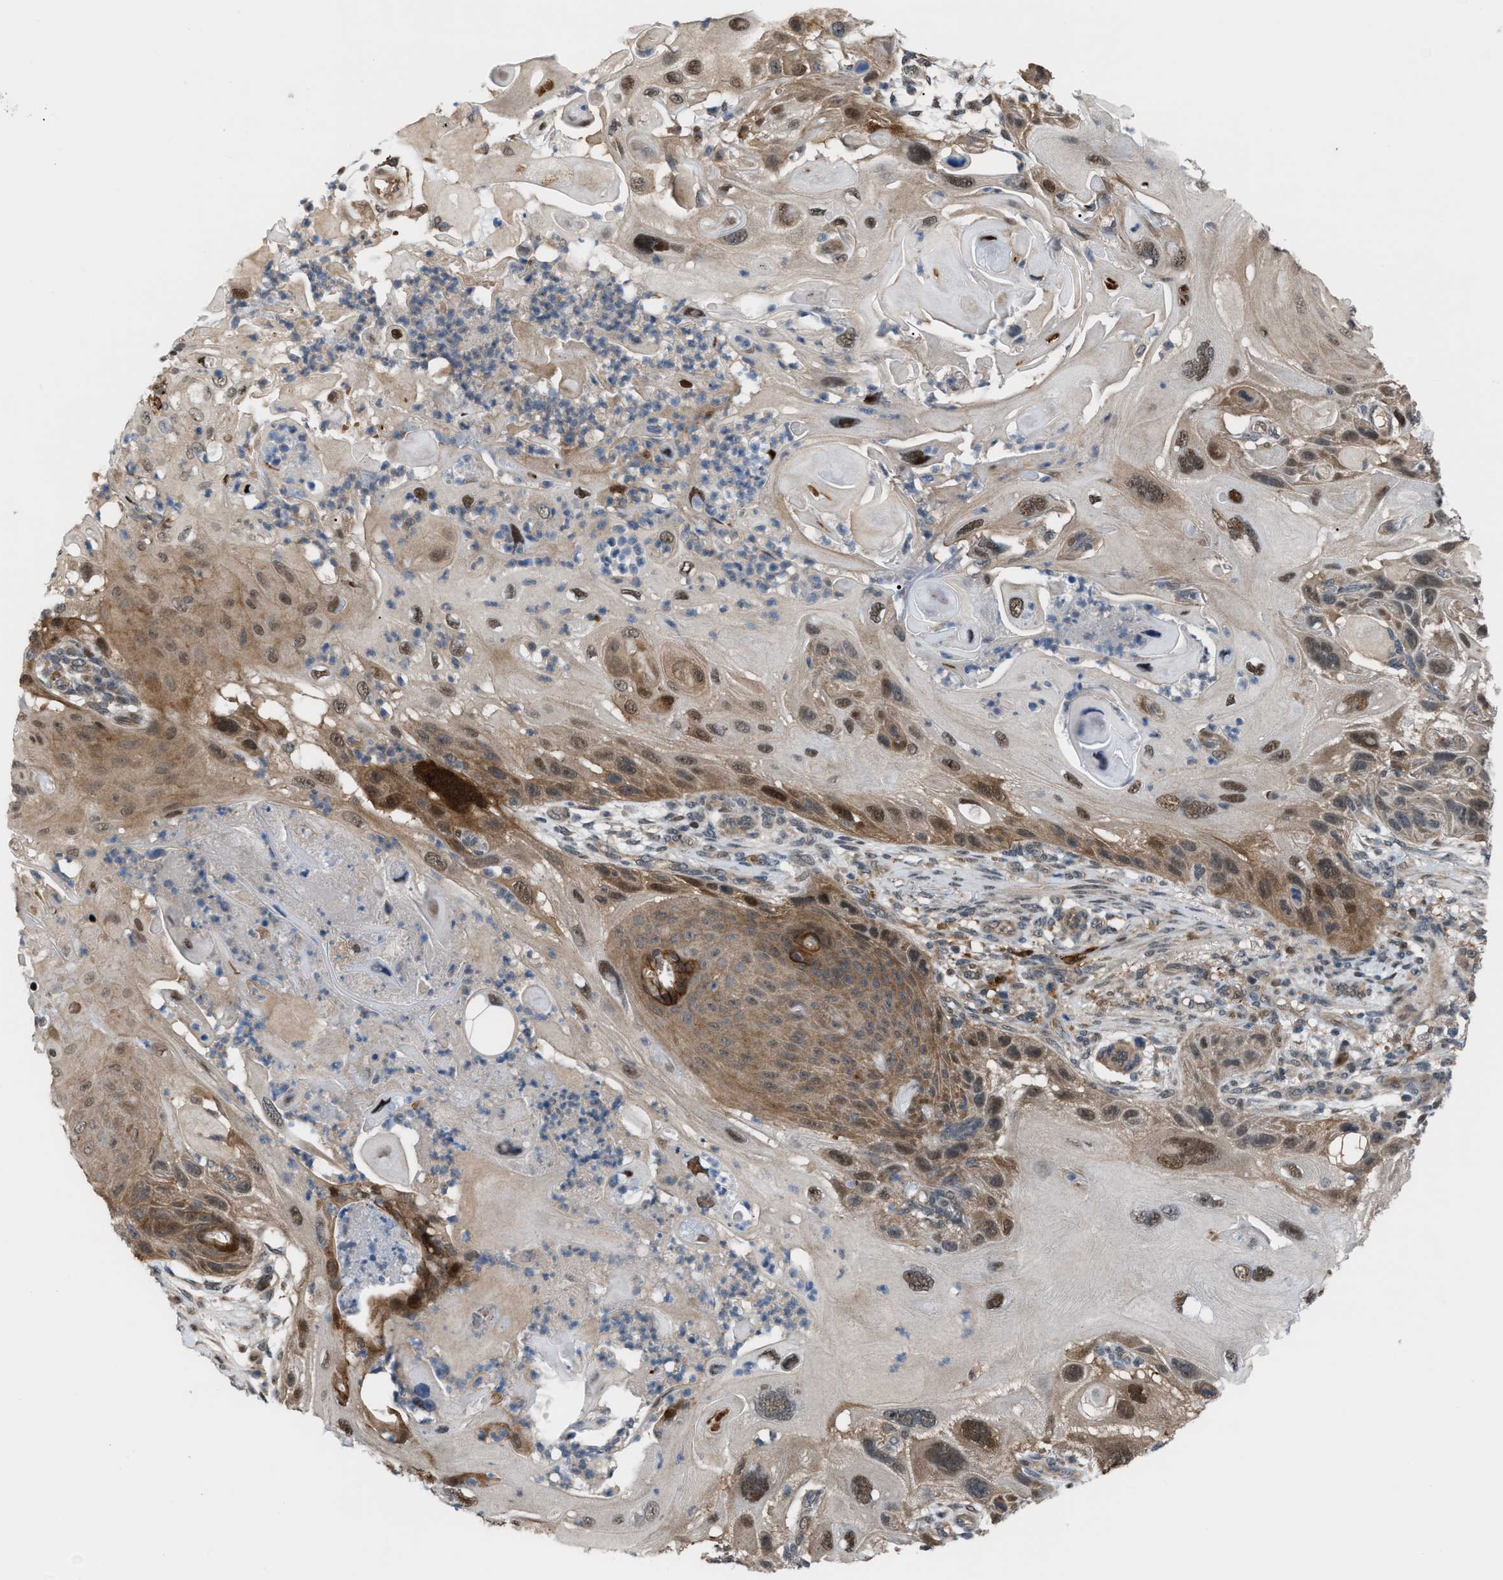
{"staining": {"intensity": "moderate", "quantity": "25%-75%", "location": "cytoplasmic/membranous,nuclear"}, "tissue": "skin cancer", "cell_type": "Tumor cells", "image_type": "cancer", "snomed": [{"axis": "morphology", "description": "Squamous cell carcinoma, NOS"}, {"axis": "topography", "description": "Skin"}], "caption": "Approximately 25%-75% of tumor cells in skin squamous cell carcinoma exhibit moderate cytoplasmic/membranous and nuclear protein expression as visualized by brown immunohistochemical staining.", "gene": "RFFL", "patient": {"sex": "female", "age": 77}}